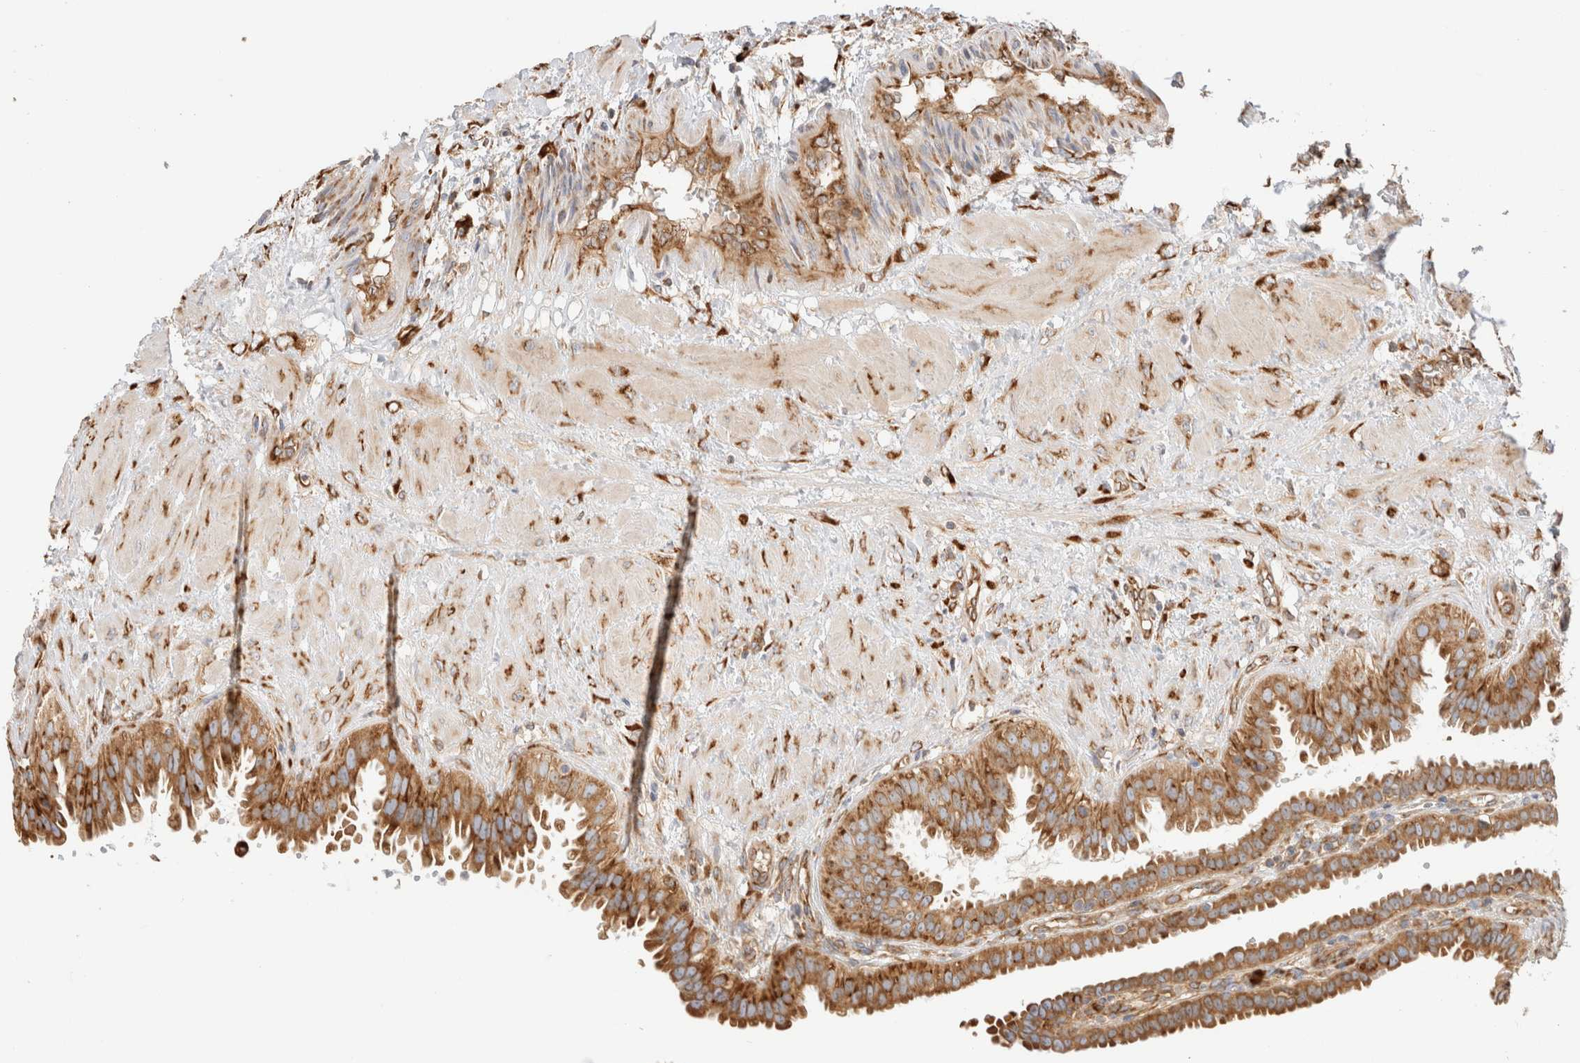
{"staining": {"intensity": "strong", "quantity": ">75%", "location": "cytoplasmic/membranous"}, "tissue": "fallopian tube", "cell_type": "Glandular cells", "image_type": "normal", "snomed": [{"axis": "morphology", "description": "Normal tissue, NOS"}, {"axis": "topography", "description": "Fallopian tube"}, {"axis": "topography", "description": "Placenta"}], "caption": "This is an image of immunohistochemistry (IHC) staining of unremarkable fallopian tube, which shows strong positivity in the cytoplasmic/membranous of glandular cells.", "gene": "ZC2HC1A", "patient": {"sex": "female", "age": 34}}